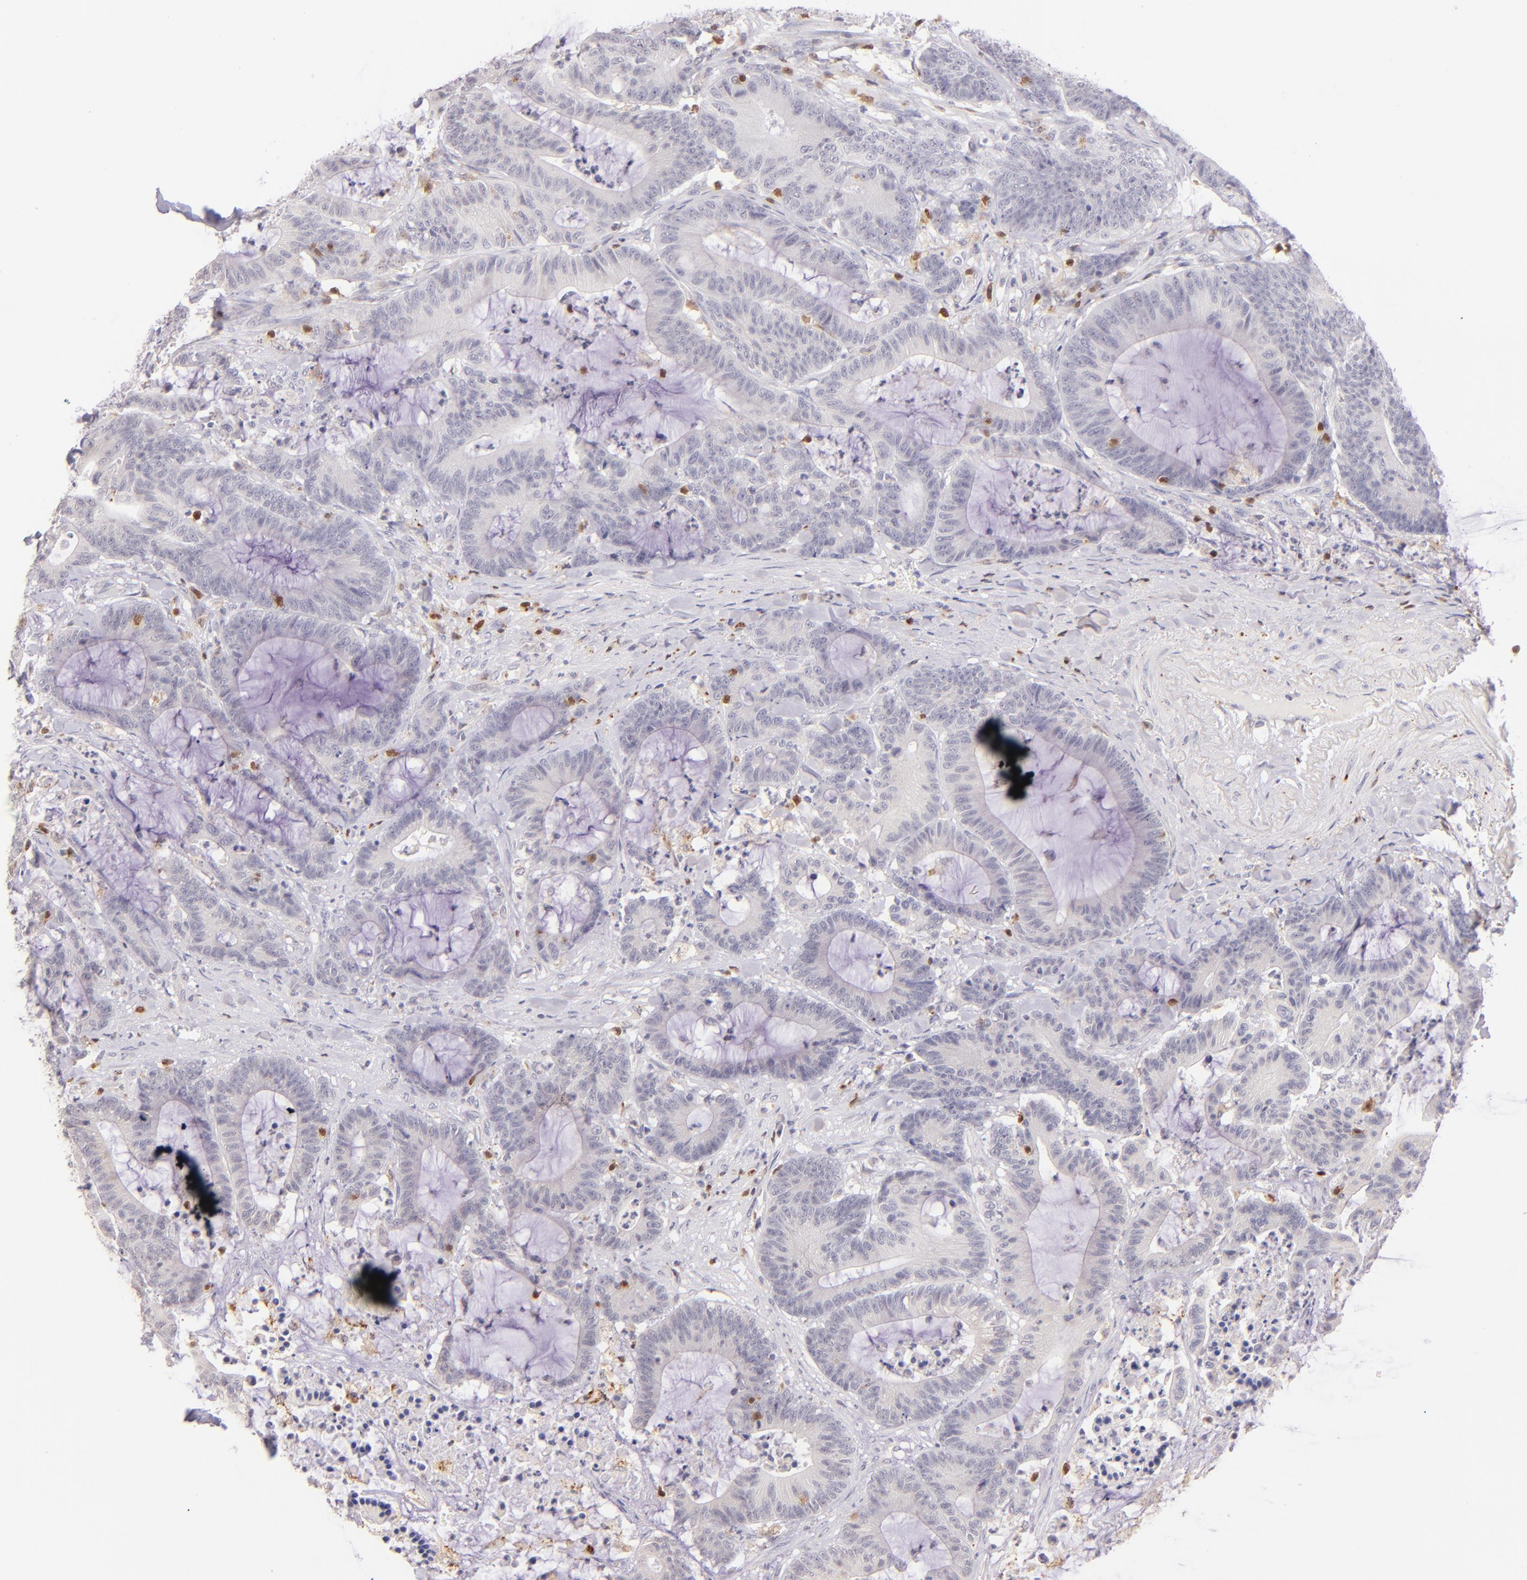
{"staining": {"intensity": "negative", "quantity": "none", "location": "none"}, "tissue": "colorectal cancer", "cell_type": "Tumor cells", "image_type": "cancer", "snomed": [{"axis": "morphology", "description": "Adenocarcinoma, NOS"}, {"axis": "topography", "description": "Colon"}], "caption": "Tumor cells show no significant protein staining in colorectal cancer. Brightfield microscopy of immunohistochemistry stained with DAB (3,3'-diaminobenzidine) (brown) and hematoxylin (blue), captured at high magnification.", "gene": "ZAP70", "patient": {"sex": "female", "age": 84}}